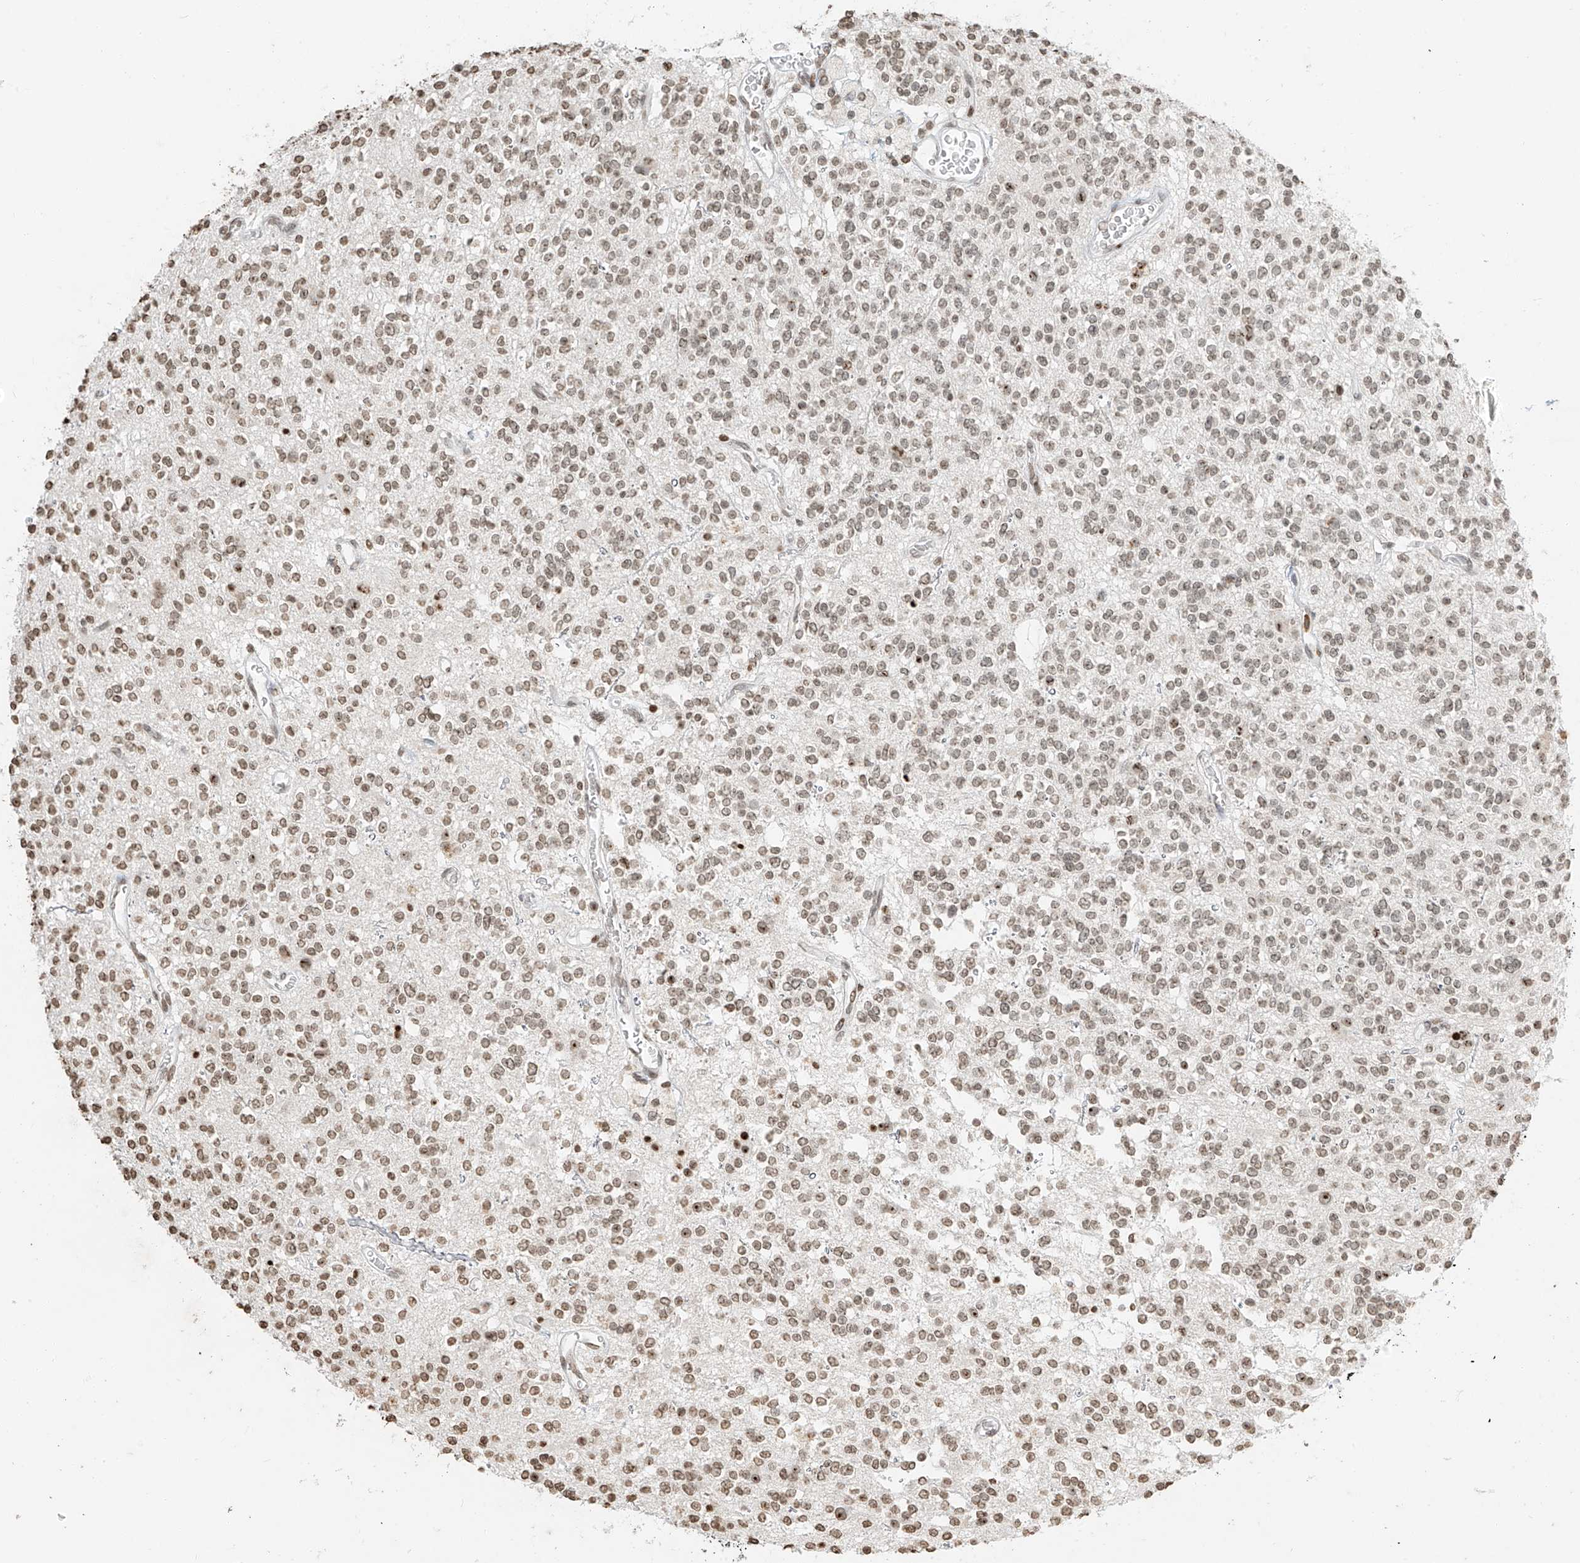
{"staining": {"intensity": "moderate", "quantity": ">75%", "location": "nuclear"}, "tissue": "glioma", "cell_type": "Tumor cells", "image_type": "cancer", "snomed": [{"axis": "morphology", "description": "Glioma, malignant, High grade"}, {"axis": "topography", "description": "Brain"}], "caption": "Protein expression analysis of human glioma reveals moderate nuclear expression in about >75% of tumor cells. (DAB = brown stain, brightfield microscopy at high magnification).", "gene": "C17orf58", "patient": {"sex": "male", "age": 34}}